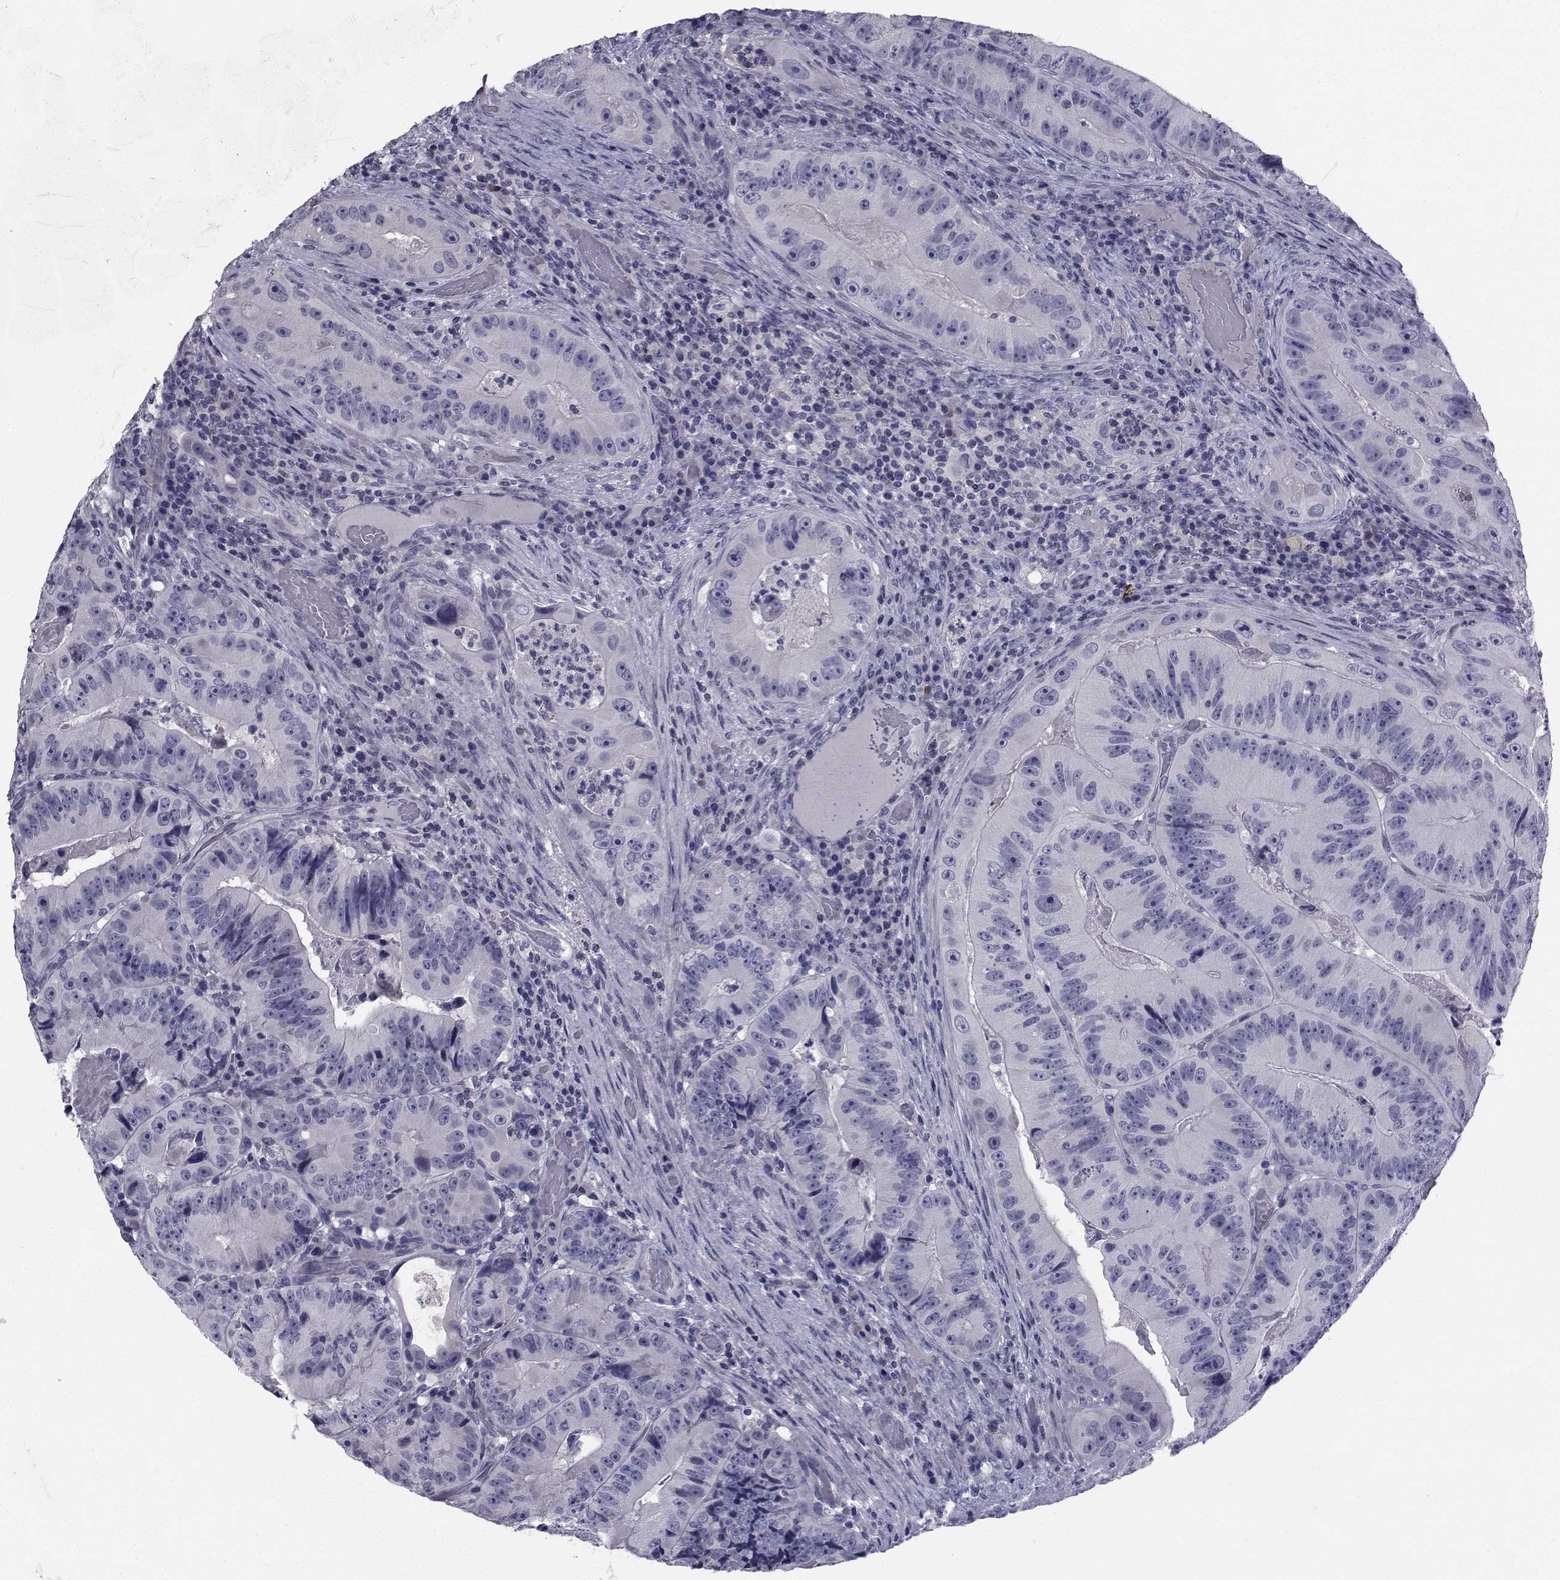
{"staining": {"intensity": "negative", "quantity": "none", "location": "none"}, "tissue": "colorectal cancer", "cell_type": "Tumor cells", "image_type": "cancer", "snomed": [{"axis": "morphology", "description": "Adenocarcinoma, NOS"}, {"axis": "topography", "description": "Colon"}], "caption": "A high-resolution image shows IHC staining of adenocarcinoma (colorectal), which reveals no significant positivity in tumor cells.", "gene": "CHRNA1", "patient": {"sex": "female", "age": 86}}